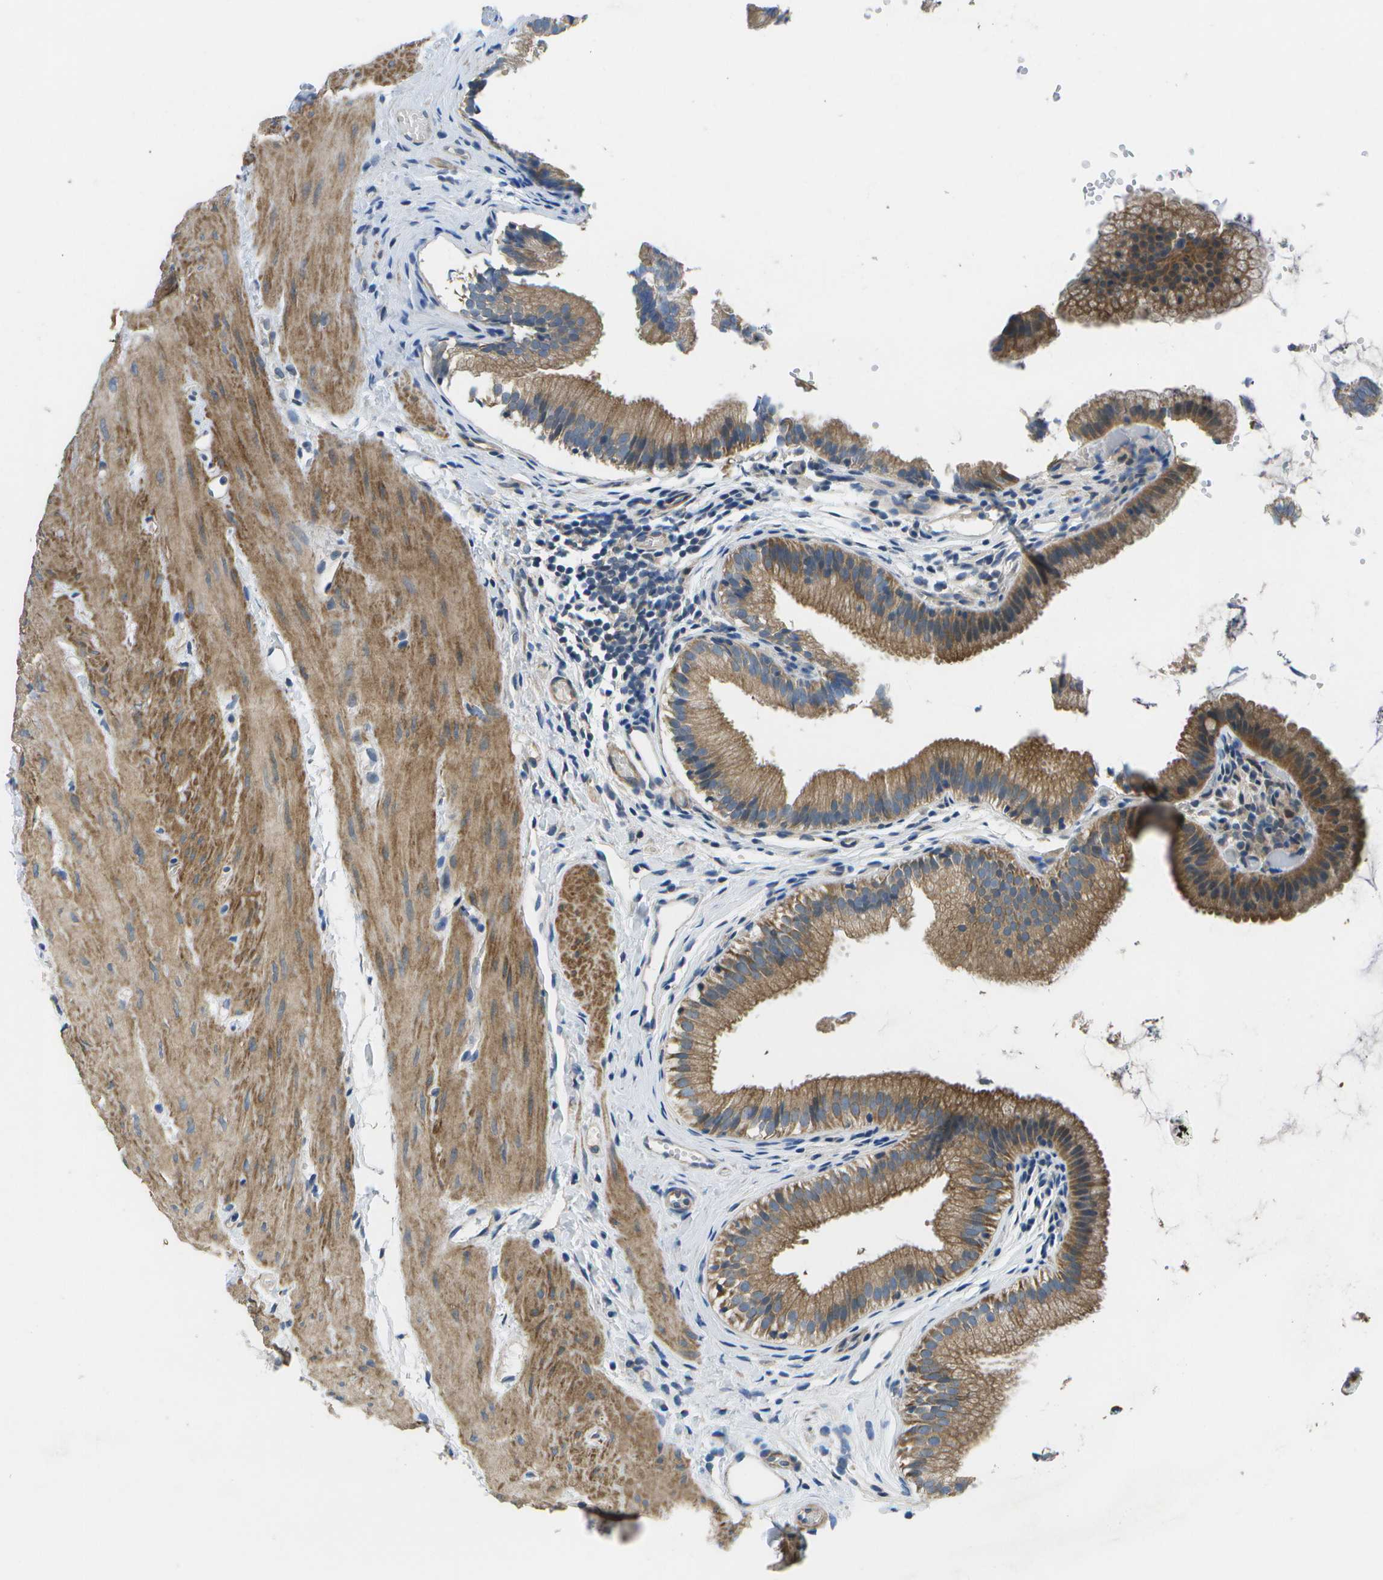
{"staining": {"intensity": "moderate", "quantity": ">75%", "location": "cytoplasmic/membranous"}, "tissue": "gallbladder", "cell_type": "Glandular cells", "image_type": "normal", "snomed": [{"axis": "morphology", "description": "Normal tissue, NOS"}, {"axis": "topography", "description": "Gallbladder"}], "caption": "Protein staining shows moderate cytoplasmic/membranous staining in about >75% of glandular cells in normal gallbladder.", "gene": "P3H1", "patient": {"sex": "female", "age": 26}}